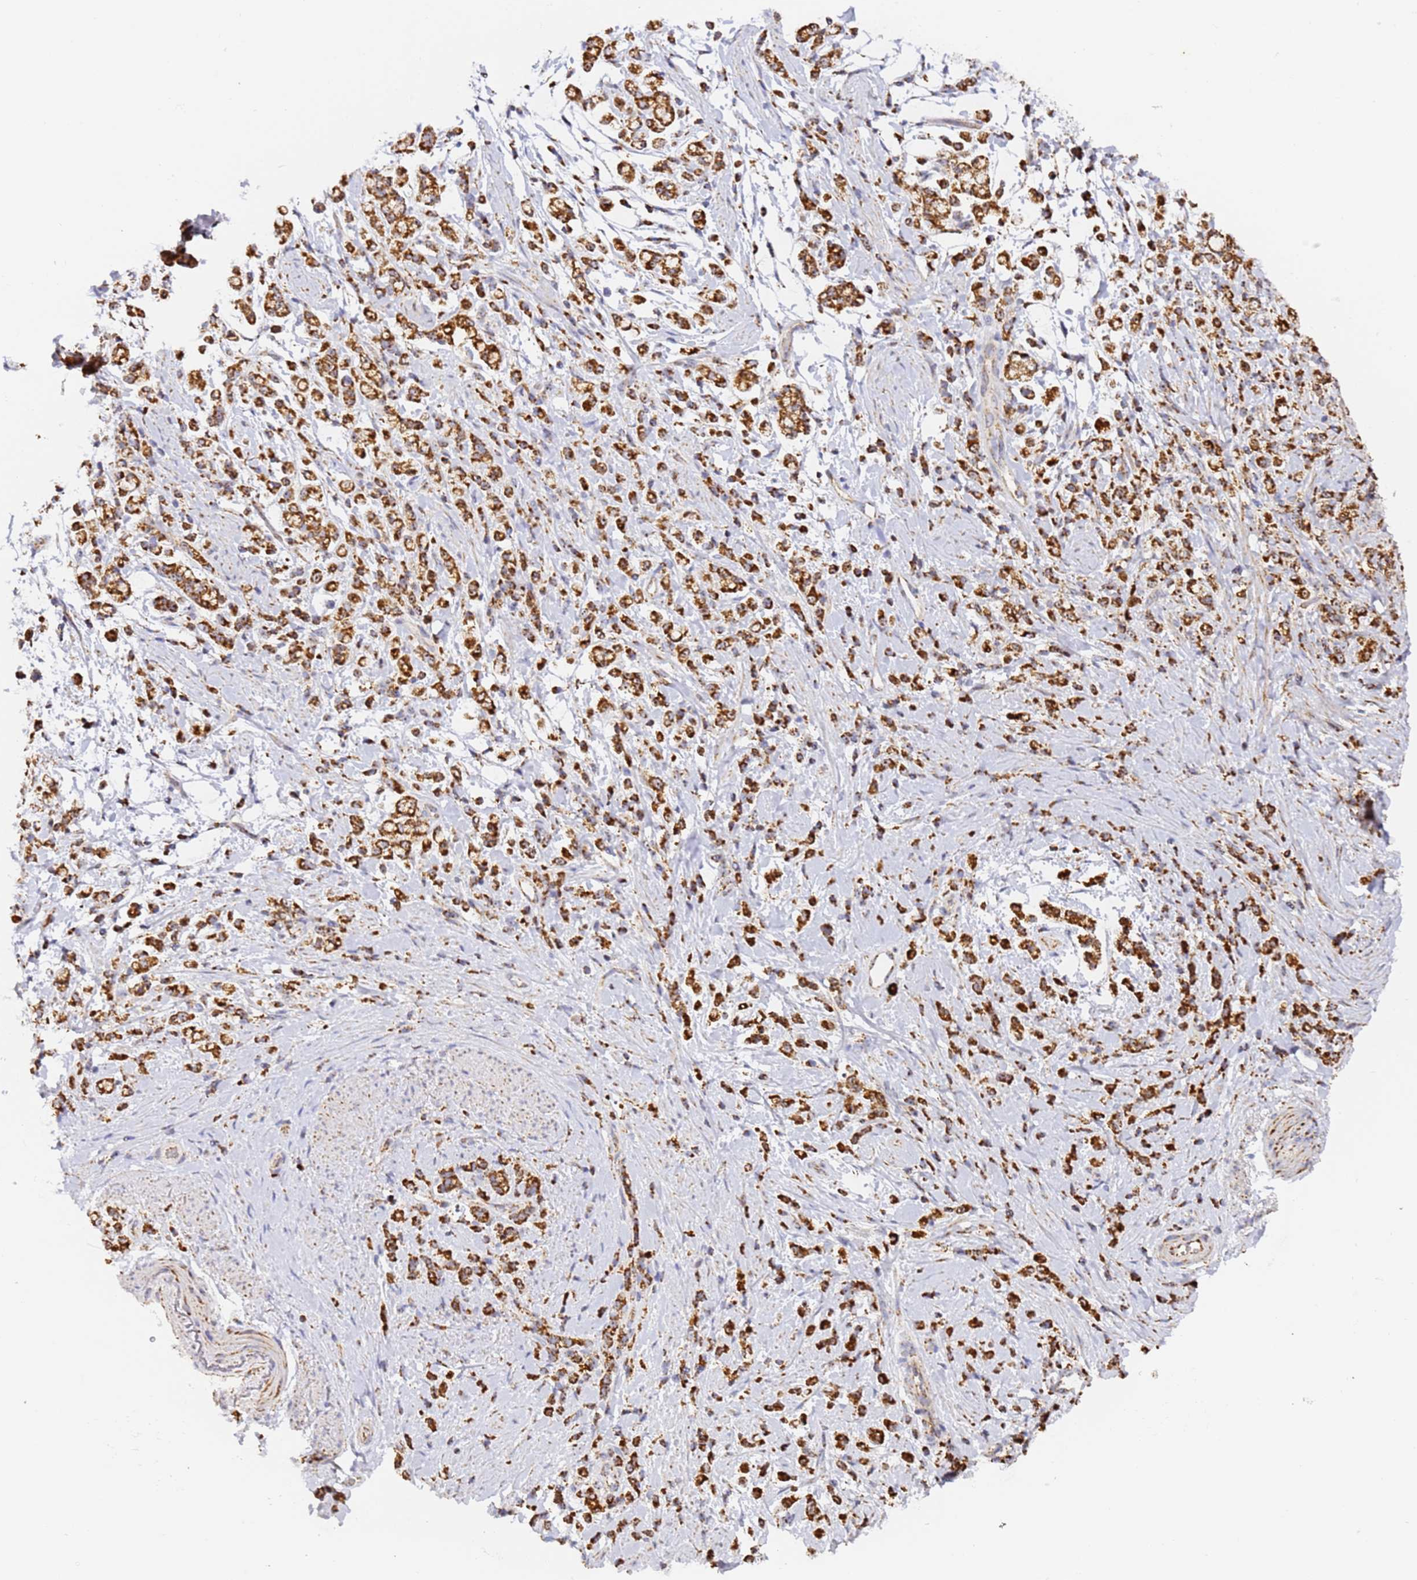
{"staining": {"intensity": "strong", "quantity": ">75%", "location": "cytoplasmic/membranous"}, "tissue": "stomach cancer", "cell_type": "Tumor cells", "image_type": "cancer", "snomed": [{"axis": "morphology", "description": "Adenocarcinoma, NOS"}, {"axis": "topography", "description": "Stomach"}], "caption": "Protein expression analysis of stomach cancer displays strong cytoplasmic/membranous staining in about >75% of tumor cells.", "gene": "FRG2C", "patient": {"sex": "female", "age": 60}}